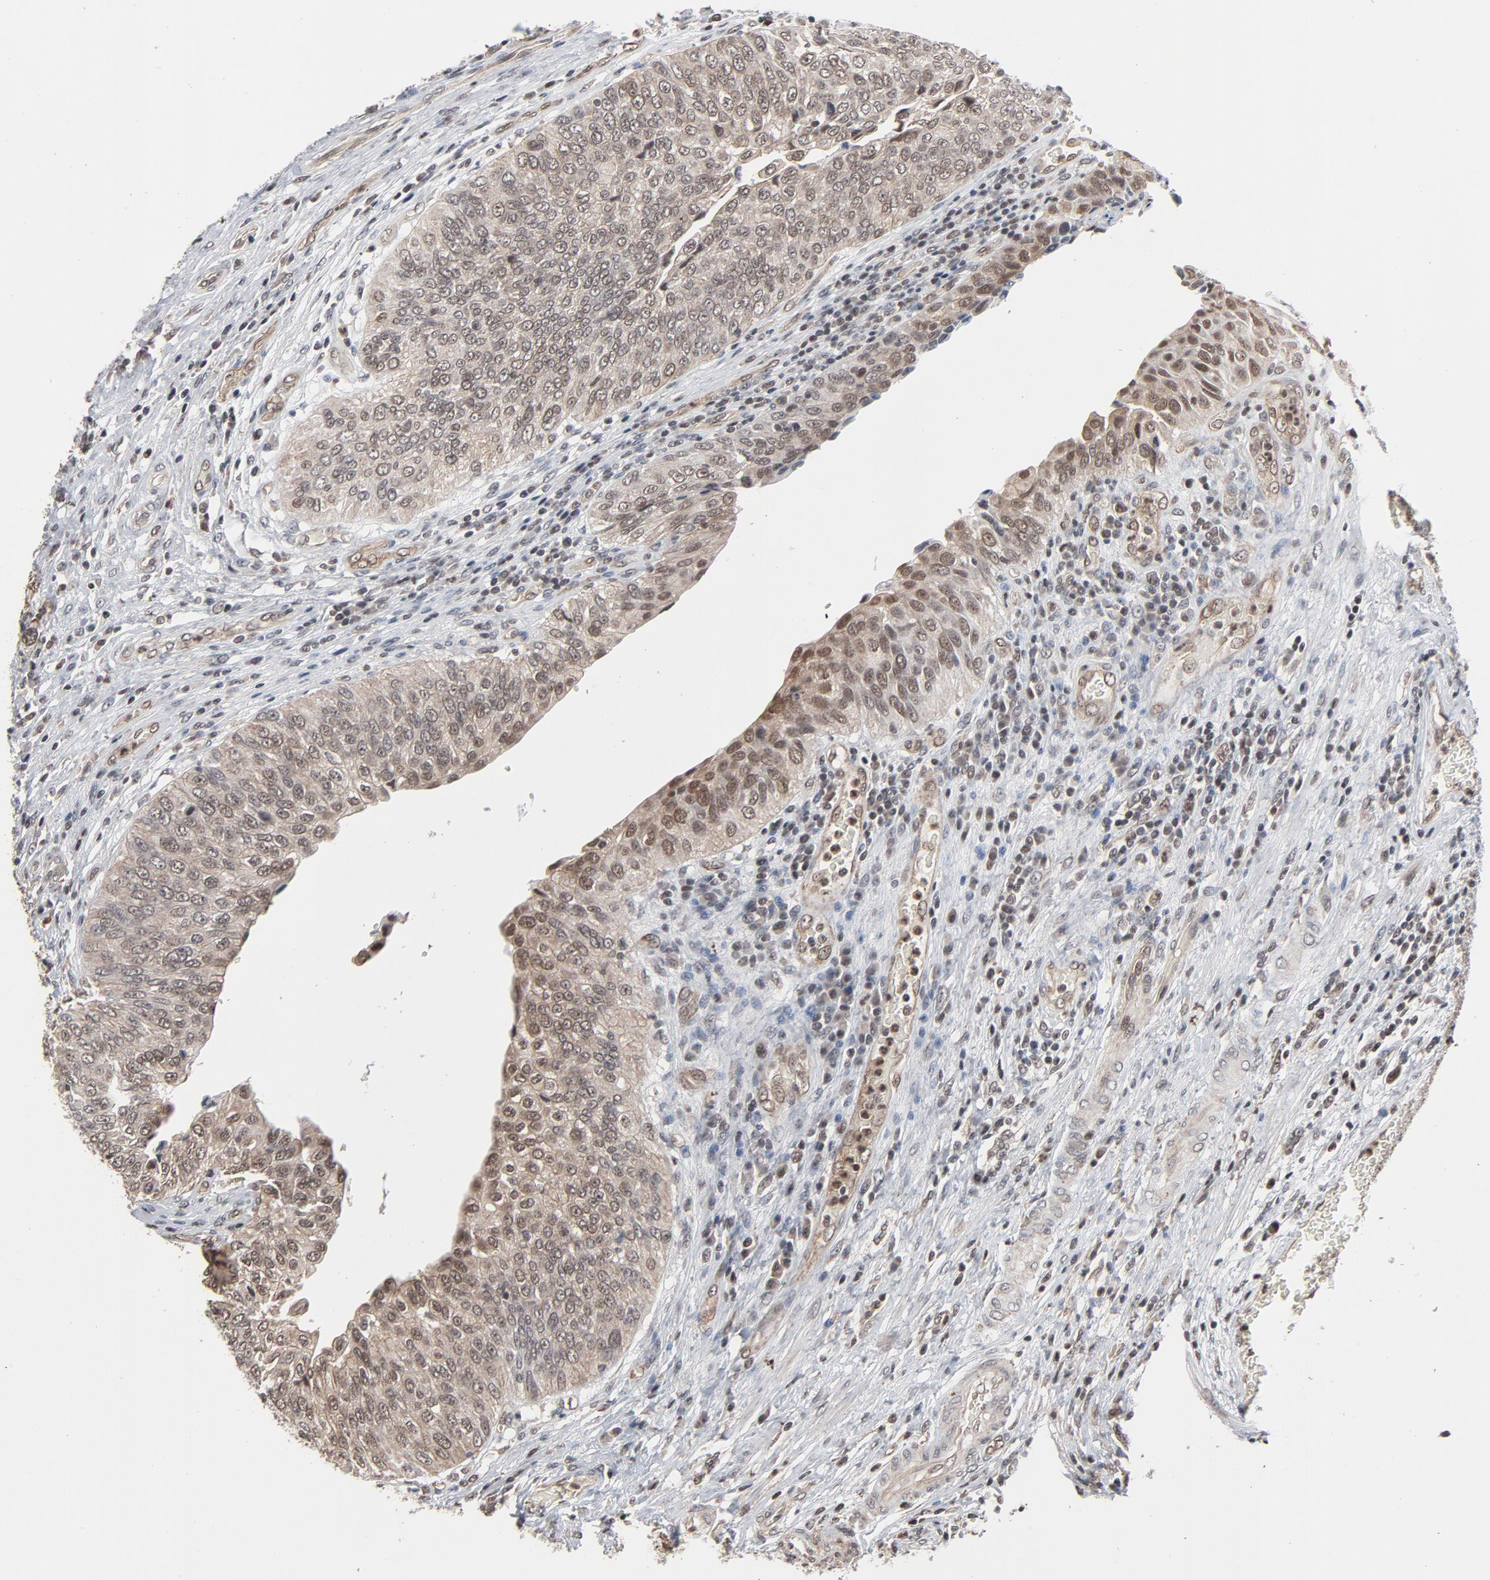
{"staining": {"intensity": "moderate", "quantity": "25%-75%", "location": "cytoplasmic/membranous"}, "tissue": "urothelial cancer", "cell_type": "Tumor cells", "image_type": "cancer", "snomed": [{"axis": "morphology", "description": "Urothelial carcinoma, High grade"}, {"axis": "topography", "description": "Urinary bladder"}], "caption": "Immunohistochemistry (IHC) (DAB (3,3'-diaminobenzidine)) staining of human urothelial cancer reveals moderate cytoplasmic/membranous protein expression in about 25%-75% of tumor cells.", "gene": "ZNF419", "patient": {"sex": "male", "age": 50}}